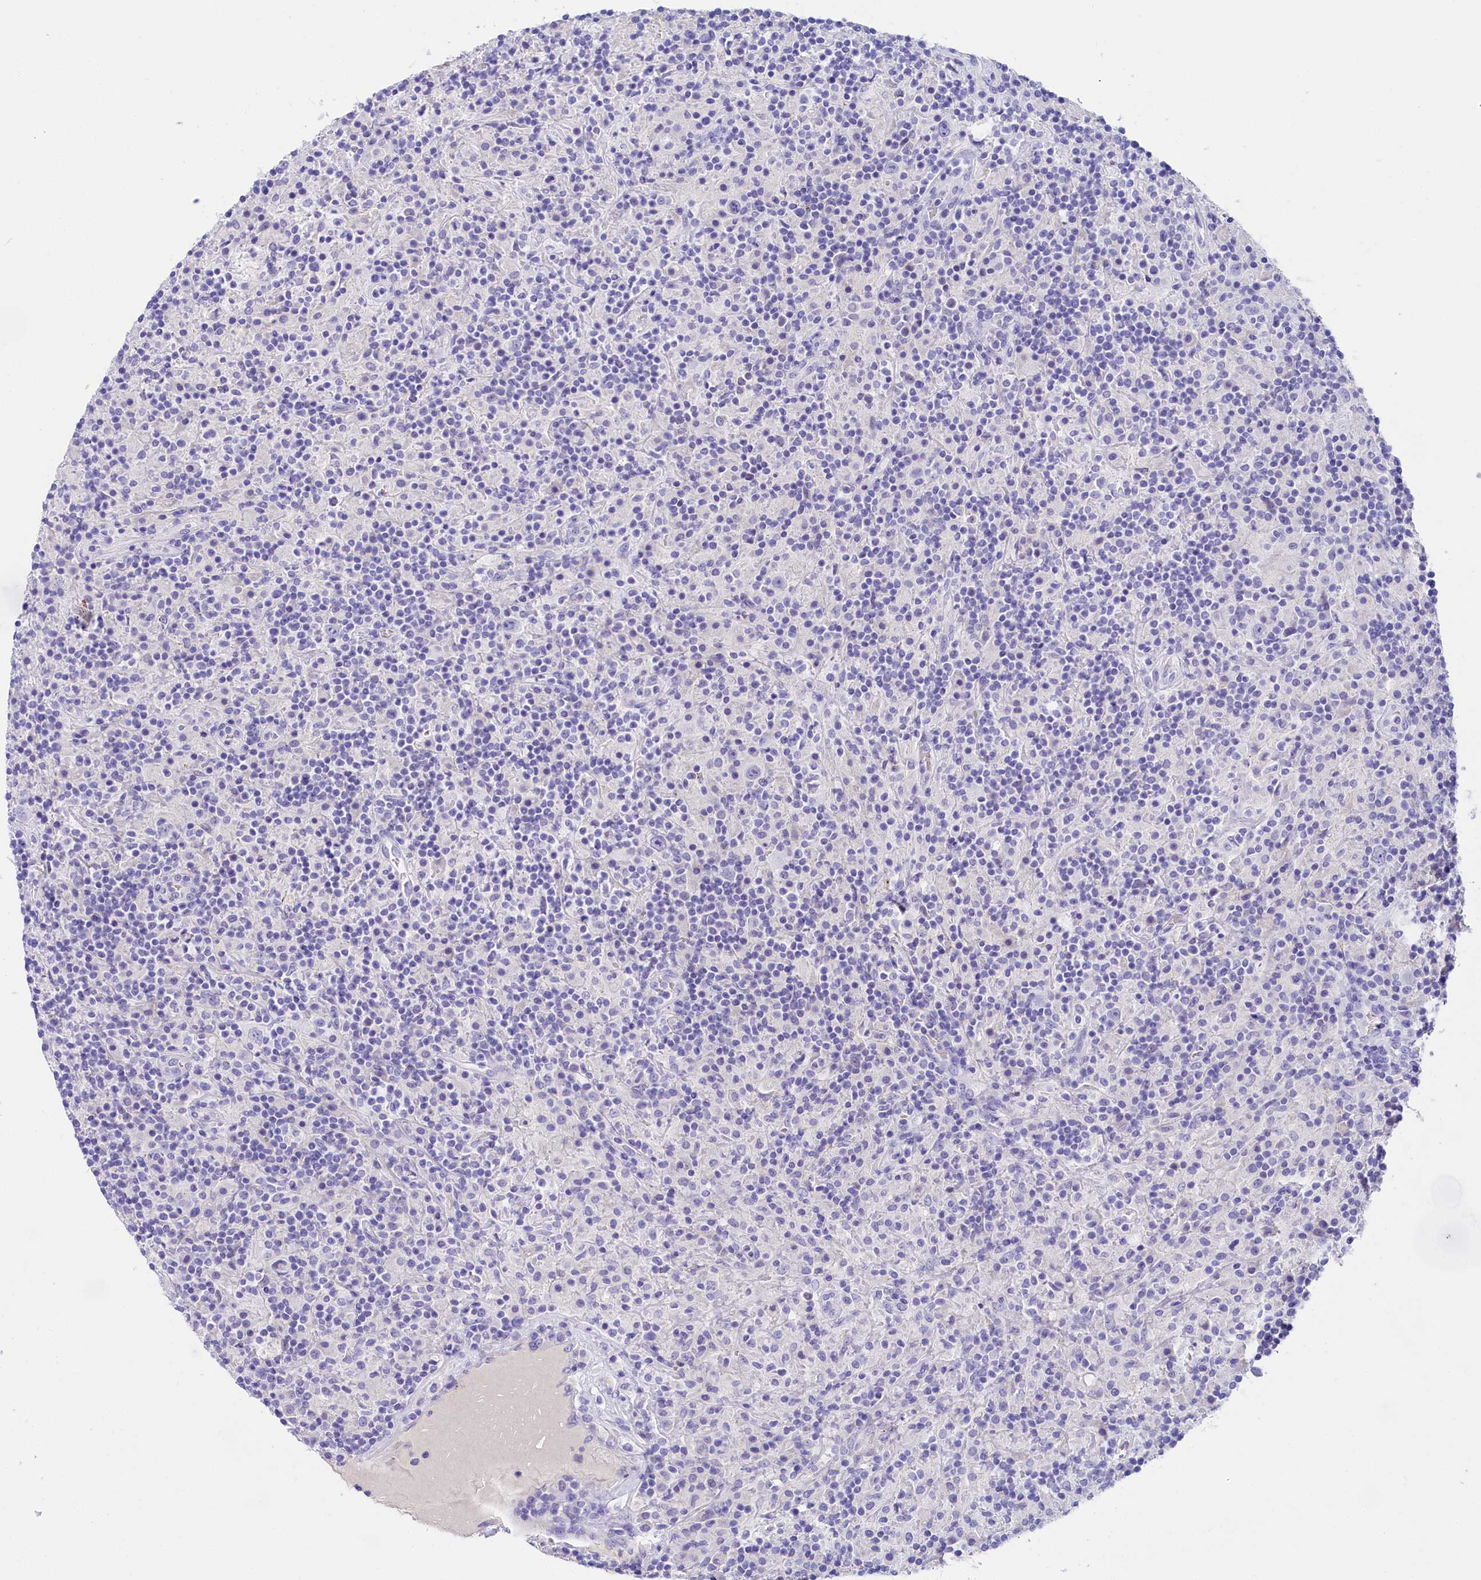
{"staining": {"intensity": "negative", "quantity": "none", "location": "none"}, "tissue": "lymphoma", "cell_type": "Tumor cells", "image_type": "cancer", "snomed": [{"axis": "morphology", "description": "Hodgkin's disease, NOS"}, {"axis": "topography", "description": "Lymph node"}], "caption": "There is no significant staining in tumor cells of lymphoma.", "gene": "SULT2A1", "patient": {"sex": "male", "age": 70}}